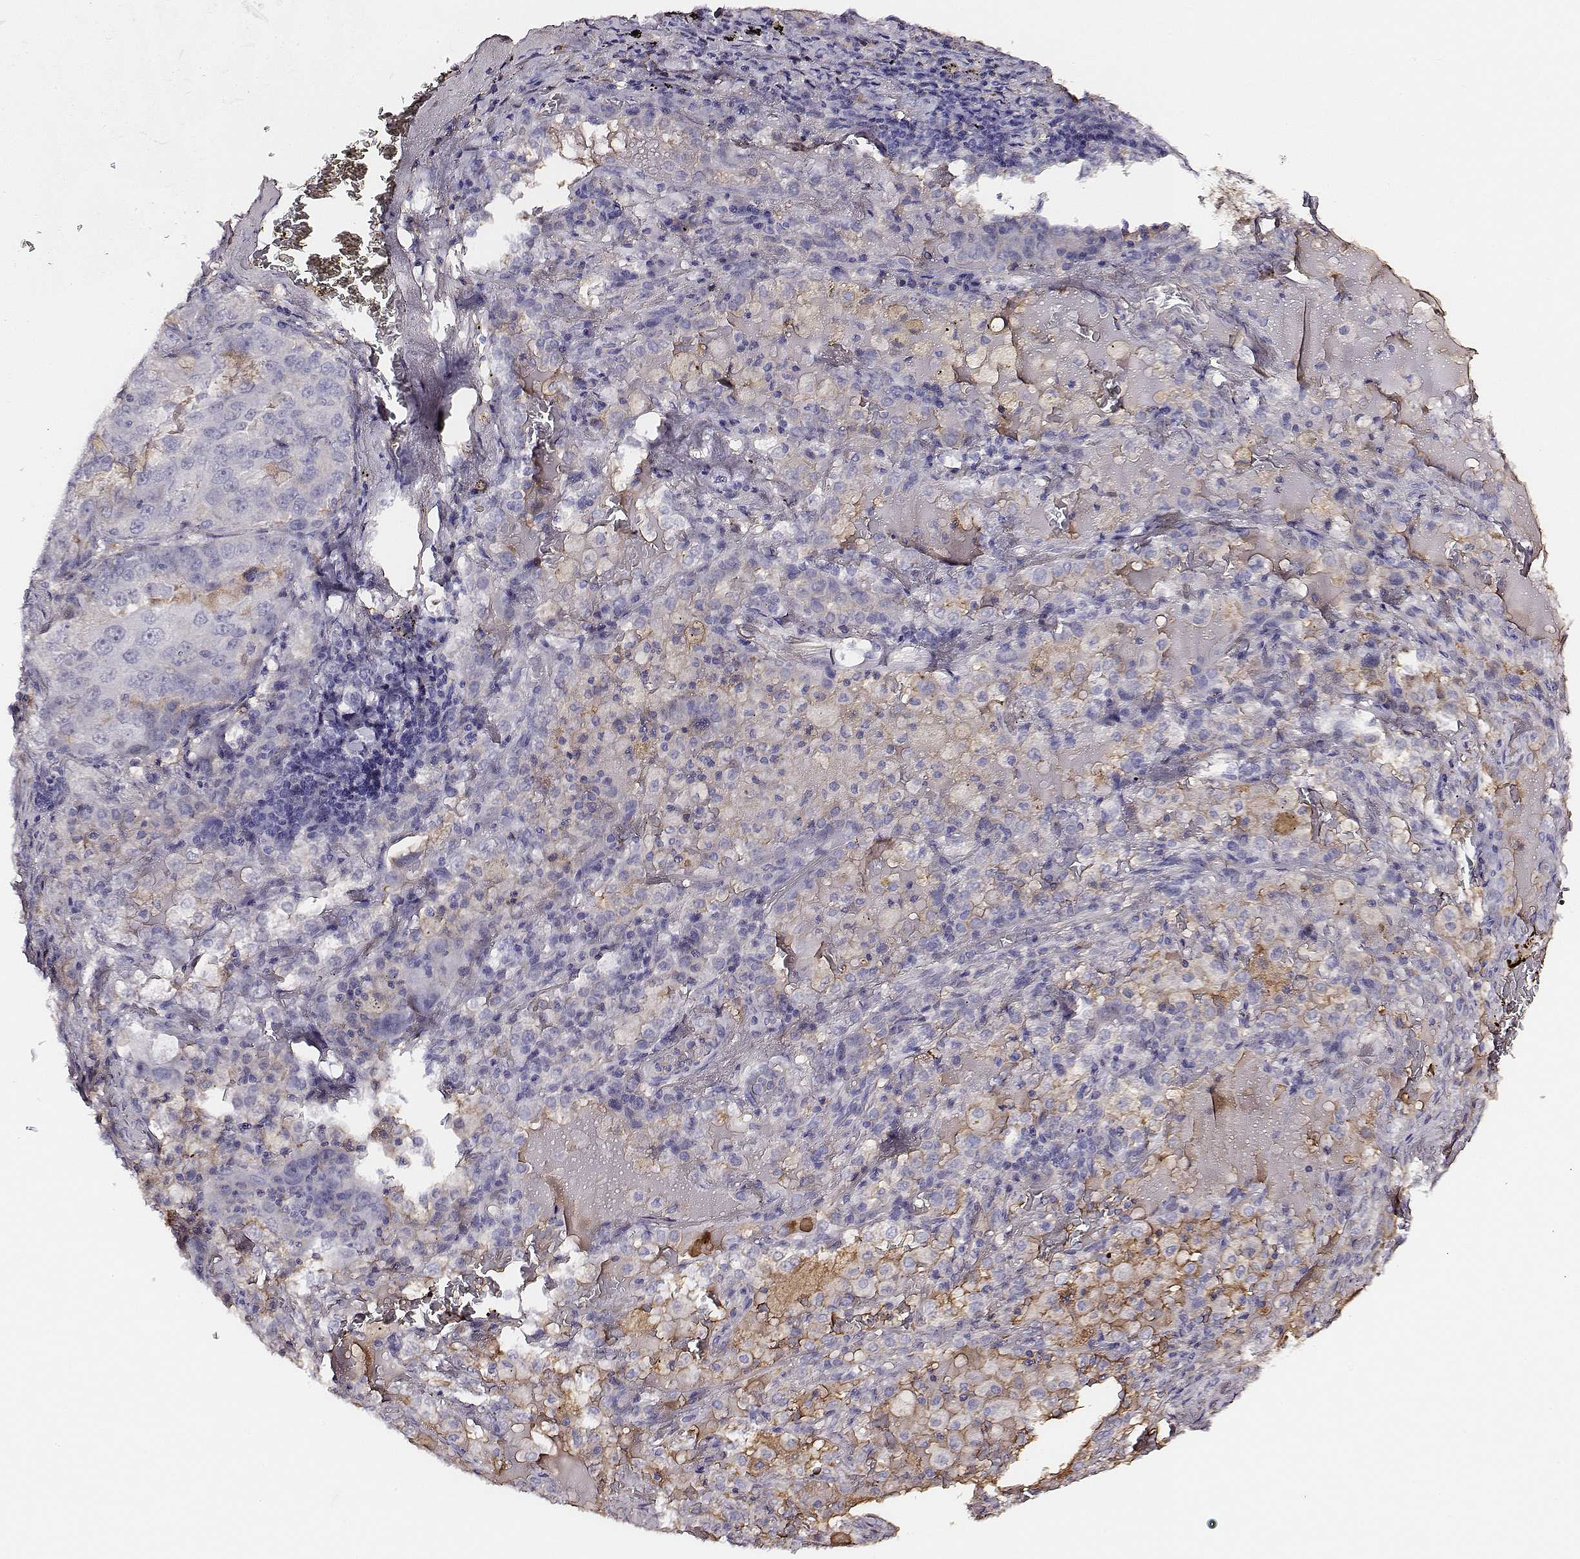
{"staining": {"intensity": "negative", "quantity": "none", "location": "none"}, "tissue": "lung cancer", "cell_type": "Tumor cells", "image_type": "cancer", "snomed": [{"axis": "morphology", "description": "Adenocarcinoma, NOS"}, {"axis": "topography", "description": "Lung"}], "caption": "Immunohistochemistry (IHC) photomicrograph of human adenocarcinoma (lung) stained for a protein (brown), which displays no staining in tumor cells.", "gene": "TF", "patient": {"sex": "female", "age": 61}}